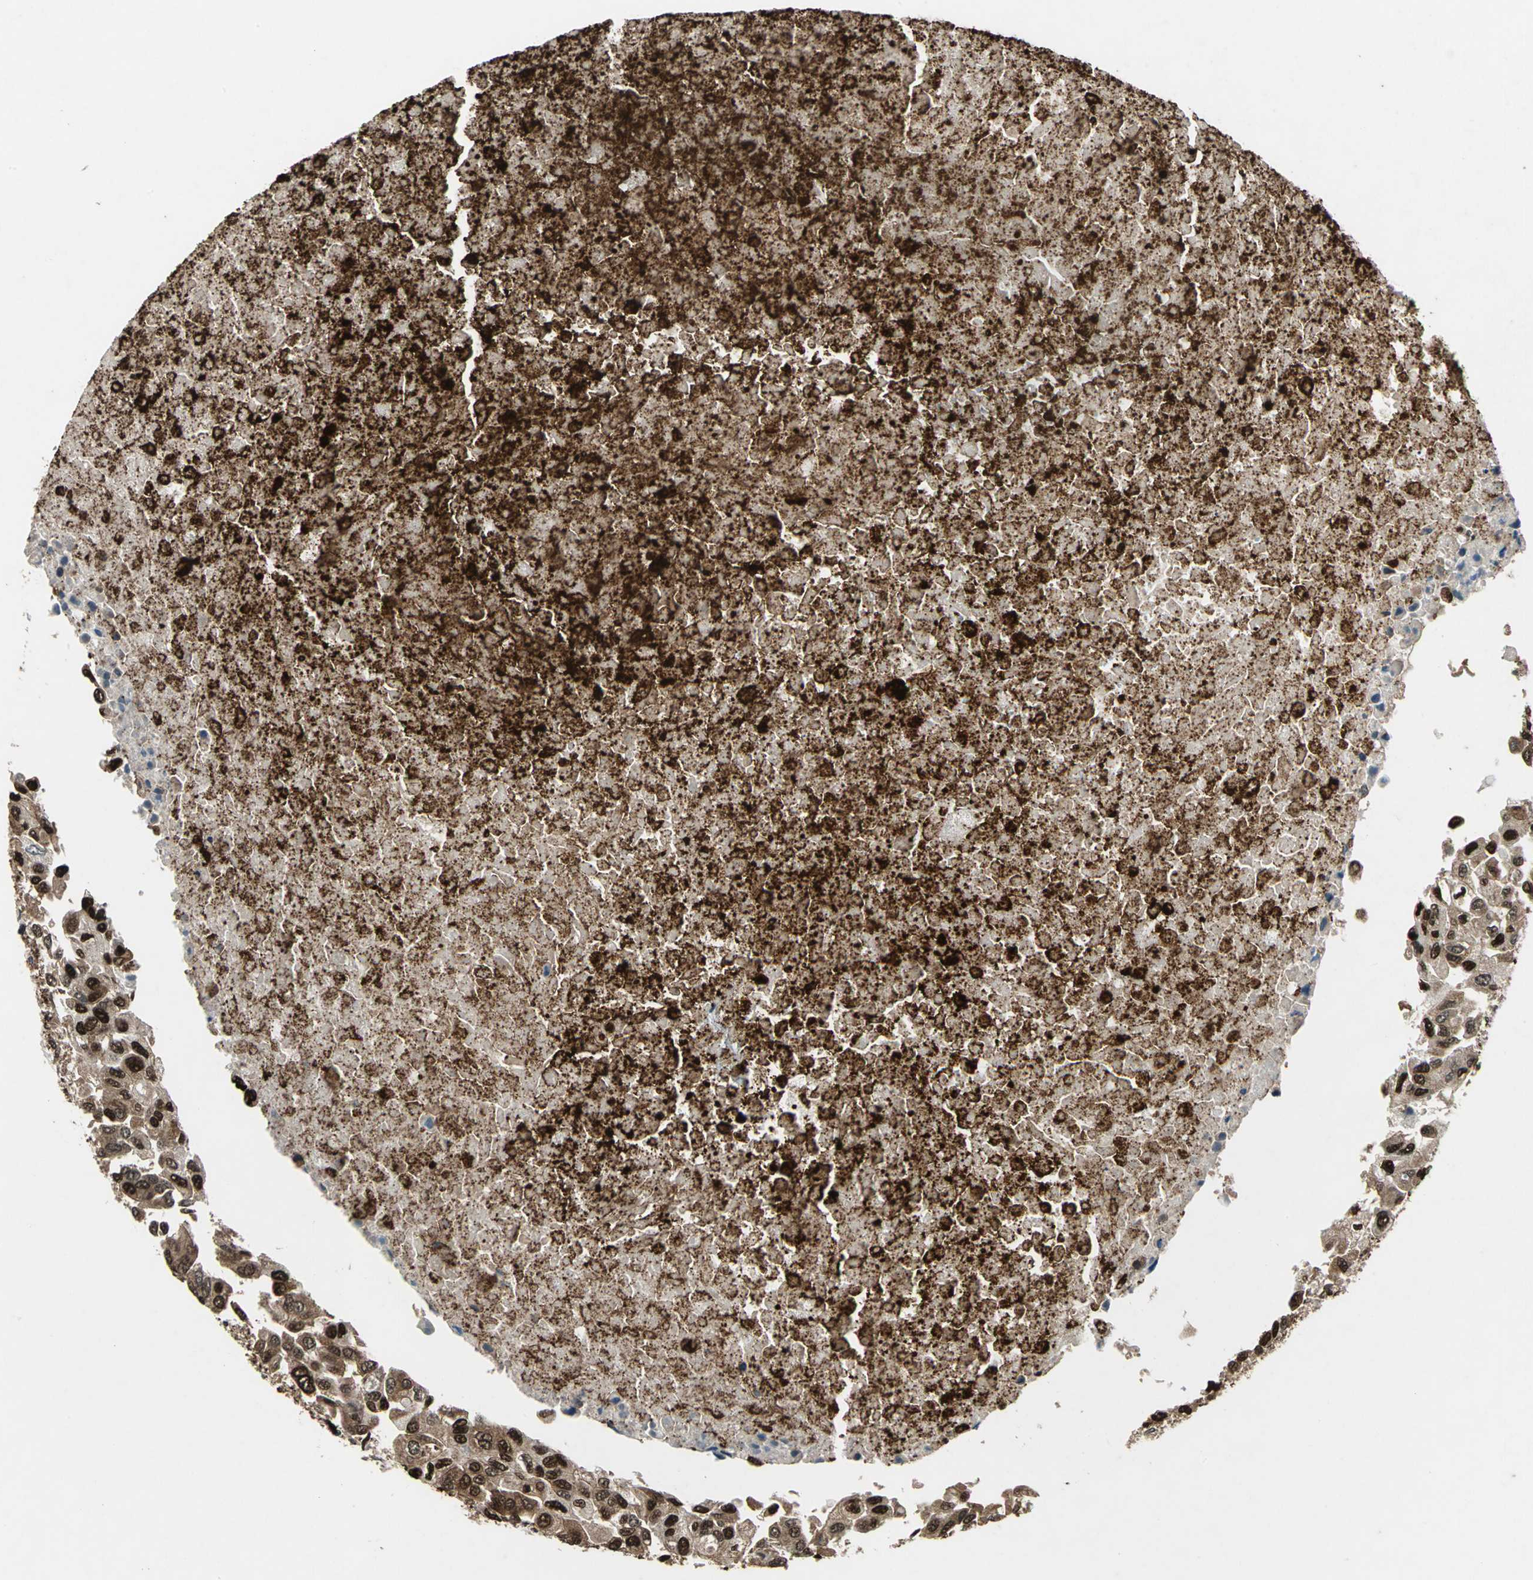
{"staining": {"intensity": "strong", "quantity": ">75%", "location": "cytoplasmic/membranous,nuclear"}, "tissue": "breast cancer", "cell_type": "Tumor cells", "image_type": "cancer", "snomed": [{"axis": "morphology", "description": "Normal tissue, NOS"}, {"axis": "morphology", "description": "Duct carcinoma"}, {"axis": "topography", "description": "Breast"}], "caption": "Invasive ductal carcinoma (breast) stained for a protein (brown) reveals strong cytoplasmic/membranous and nuclear positive expression in approximately >75% of tumor cells.", "gene": "ANP32A", "patient": {"sex": "female", "age": 49}}